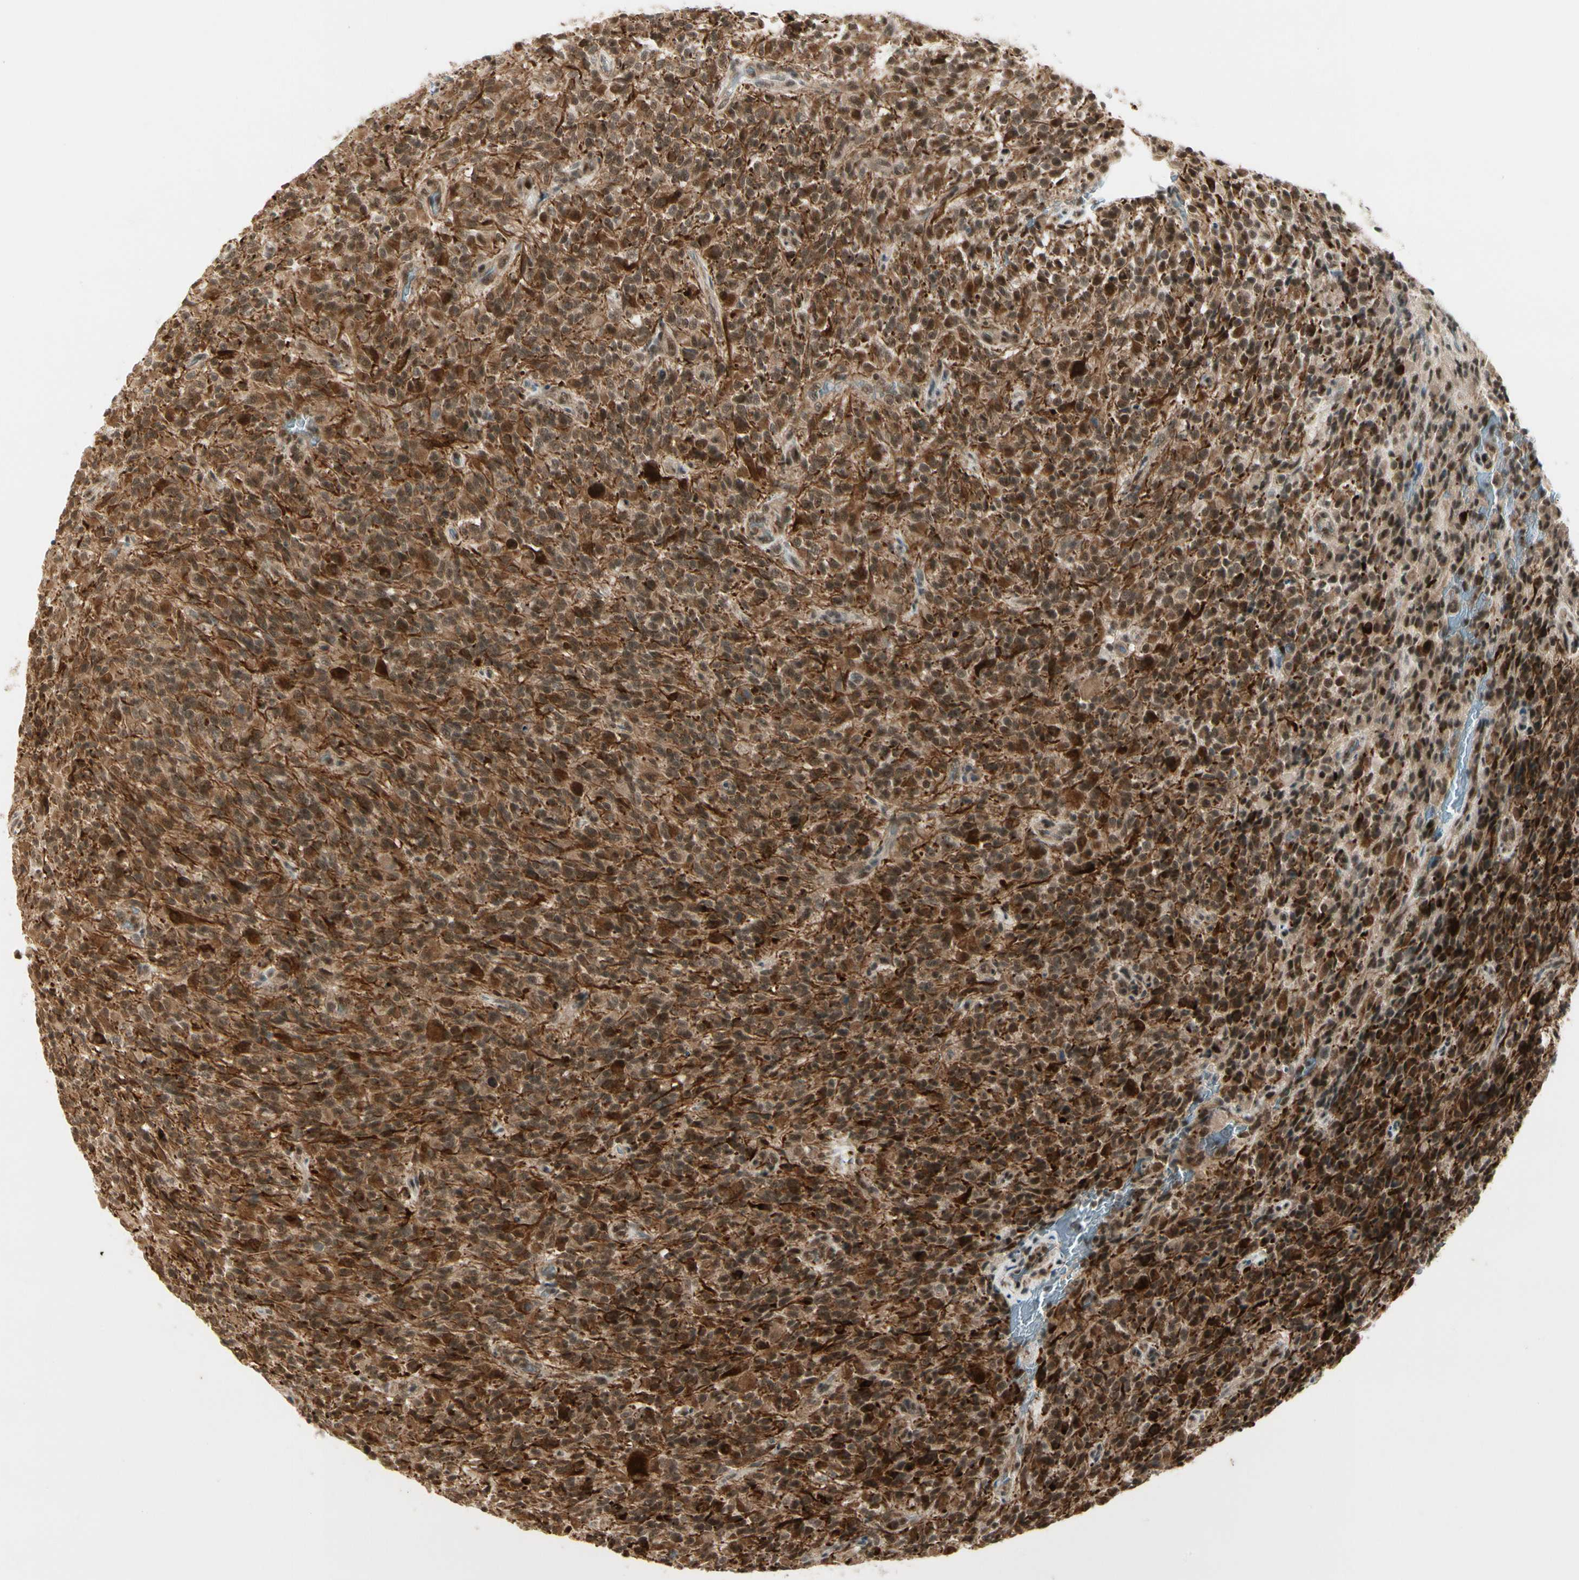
{"staining": {"intensity": "moderate", "quantity": ">75%", "location": "cytoplasmic/membranous,nuclear"}, "tissue": "glioma", "cell_type": "Tumor cells", "image_type": "cancer", "snomed": [{"axis": "morphology", "description": "Glioma, malignant, High grade"}, {"axis": "topography", "description": "Brain"}], "caption": "A photomicrograph of human malignant high-grade glioma stained for a protein reveals moderate cytoplasmic/membranous and nuclear brown staining in tumor cells.", "gene": "CDK11A", "patient": {"sex": "male", "age": 71}}